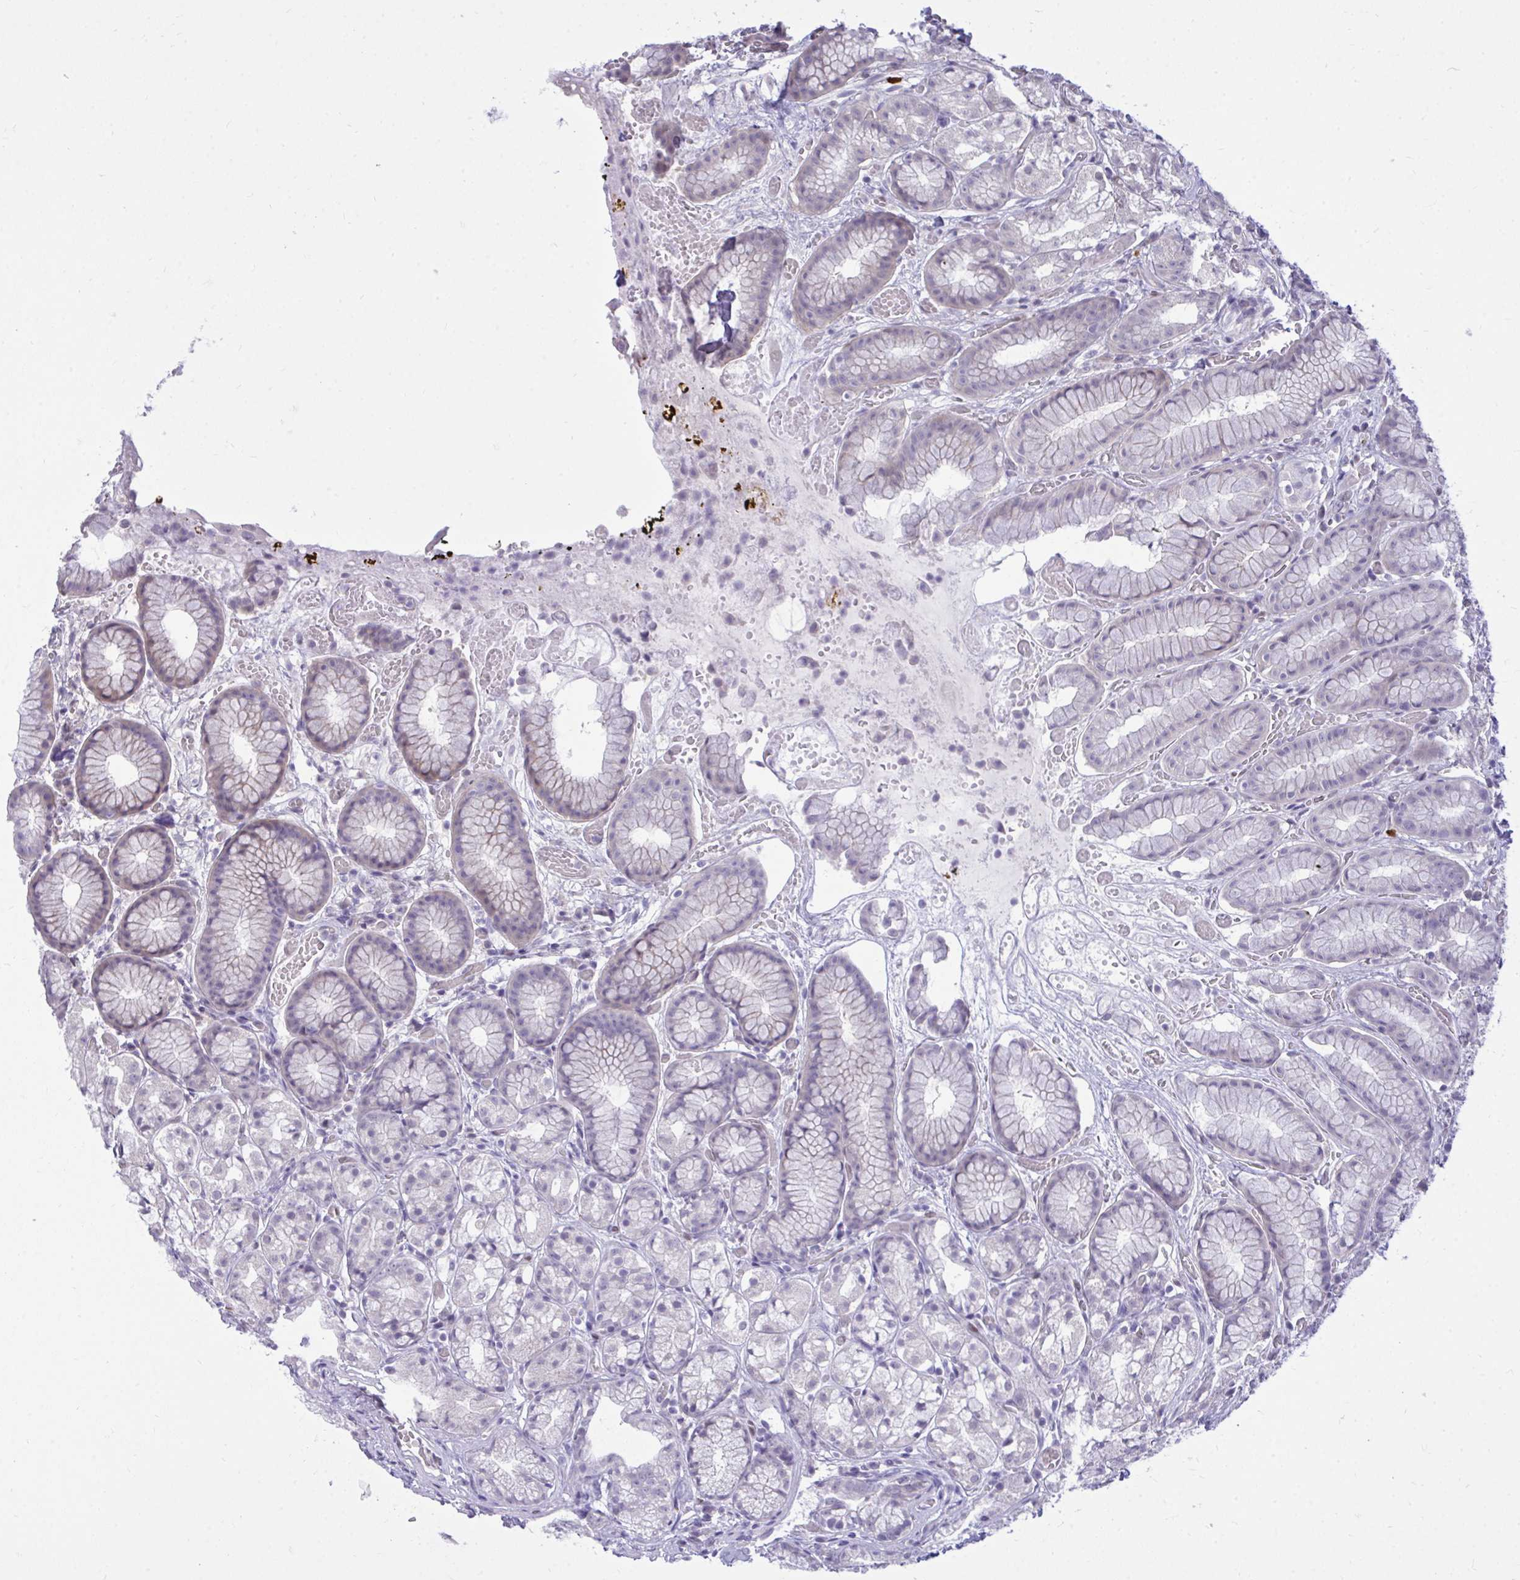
{"staining": {"intensity": "weak", "quantity": "<25%", "location": "cytoplasmic/membranous"}, "tissue": "stomach", "cell_type": "Glandular cells", "image_type": "normal", "snomed": [{"axis": "morphology", "description": "Normal tissue, NOS"}, {"axis": "topography", "description": "Smooth muscle"}, {"axis": "topography", "description": "Stomach"}], "caption": "A high-resolution photomicrograph shows IHC staining of normal stomach, which demonstrates no significant positivity in glandular cells. (Stains: DAB (3,3'-diaminobenzidine) immunohistochemistry (IHC) with hematoxylin counter stain, Microscopy: brightfield microscopy at high magnification).", "gene": "HMBOX1", "patient": {"sex": "male", "age": 70}}